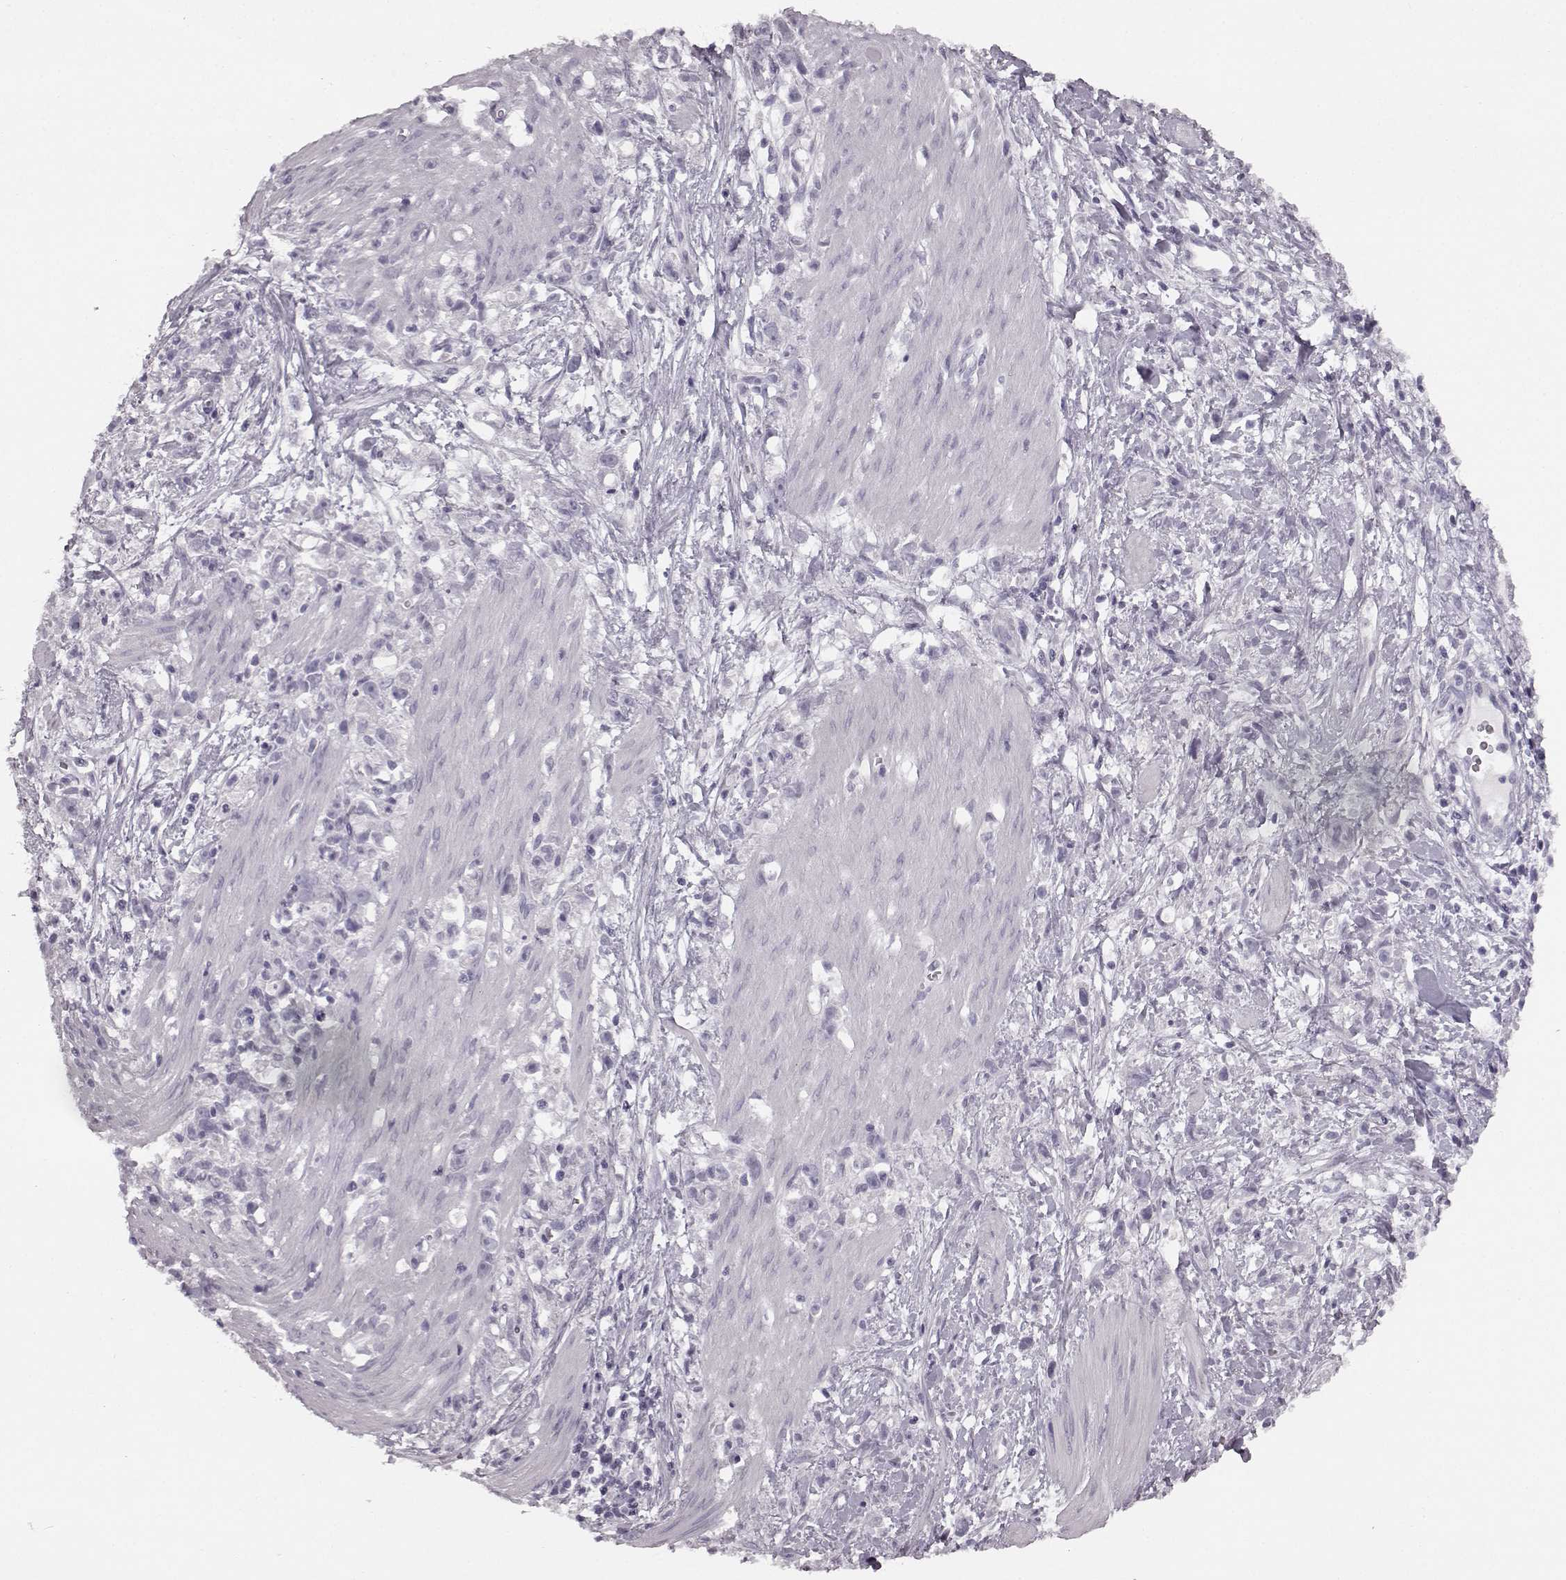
{"staining": {"intensity": "negative", "quantity": "none", "location": "none"}, "tissue": "stomach cancer", "cell_type": "Tumor cells", "image_type": "cancer", "snomed": [{"axis": "morphology", "description": "Adenocarcinoma, NOS"}, {"axis": "topography", "description": "Stomach"}], "caption": "Human stomach cancer (adenocarcinoma) stained for a protein using IHC demonstrates no staining in tumor cells.", "gene": "SEMG2", "patient": {"sex": "female", "age": 59}}